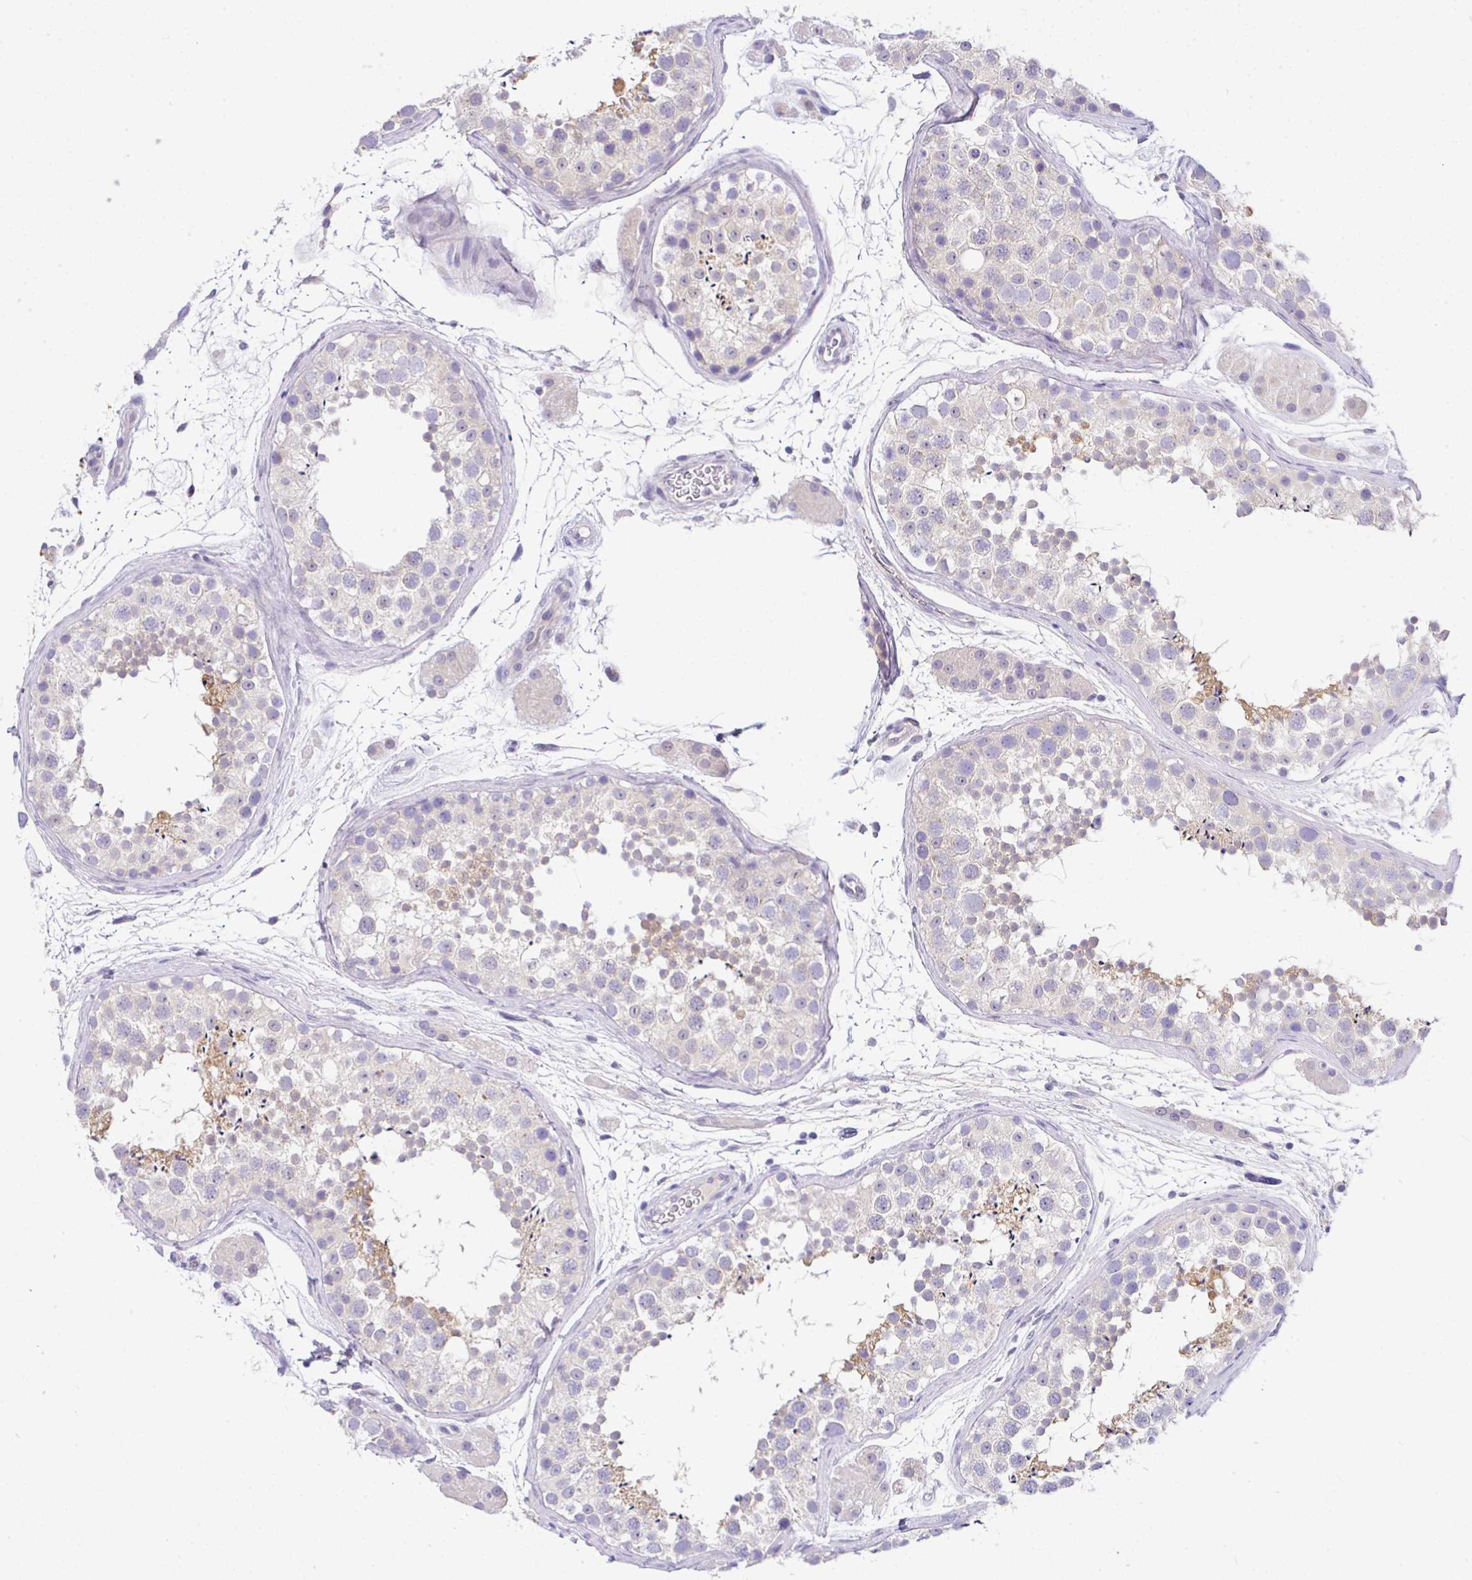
{"staining": {"intensity": "weak", "quantity": "<25%", "location": "cytoplasmic/membranous"}, "tissue": "testis", "cell_type": "Cells in seminiferous ducts", "image_type": "normal", "snomed": [{"axis": "morphology", "description": "Normal tissue, NOS"}, {"axis": "topography", "description": "Testis"}], "caption": "The histopathology image reveals no staining of cells in seminiferous ducts in benign testis.", "gene": "SERPINE3", "patient": {"sex": "male", "age": 41}}